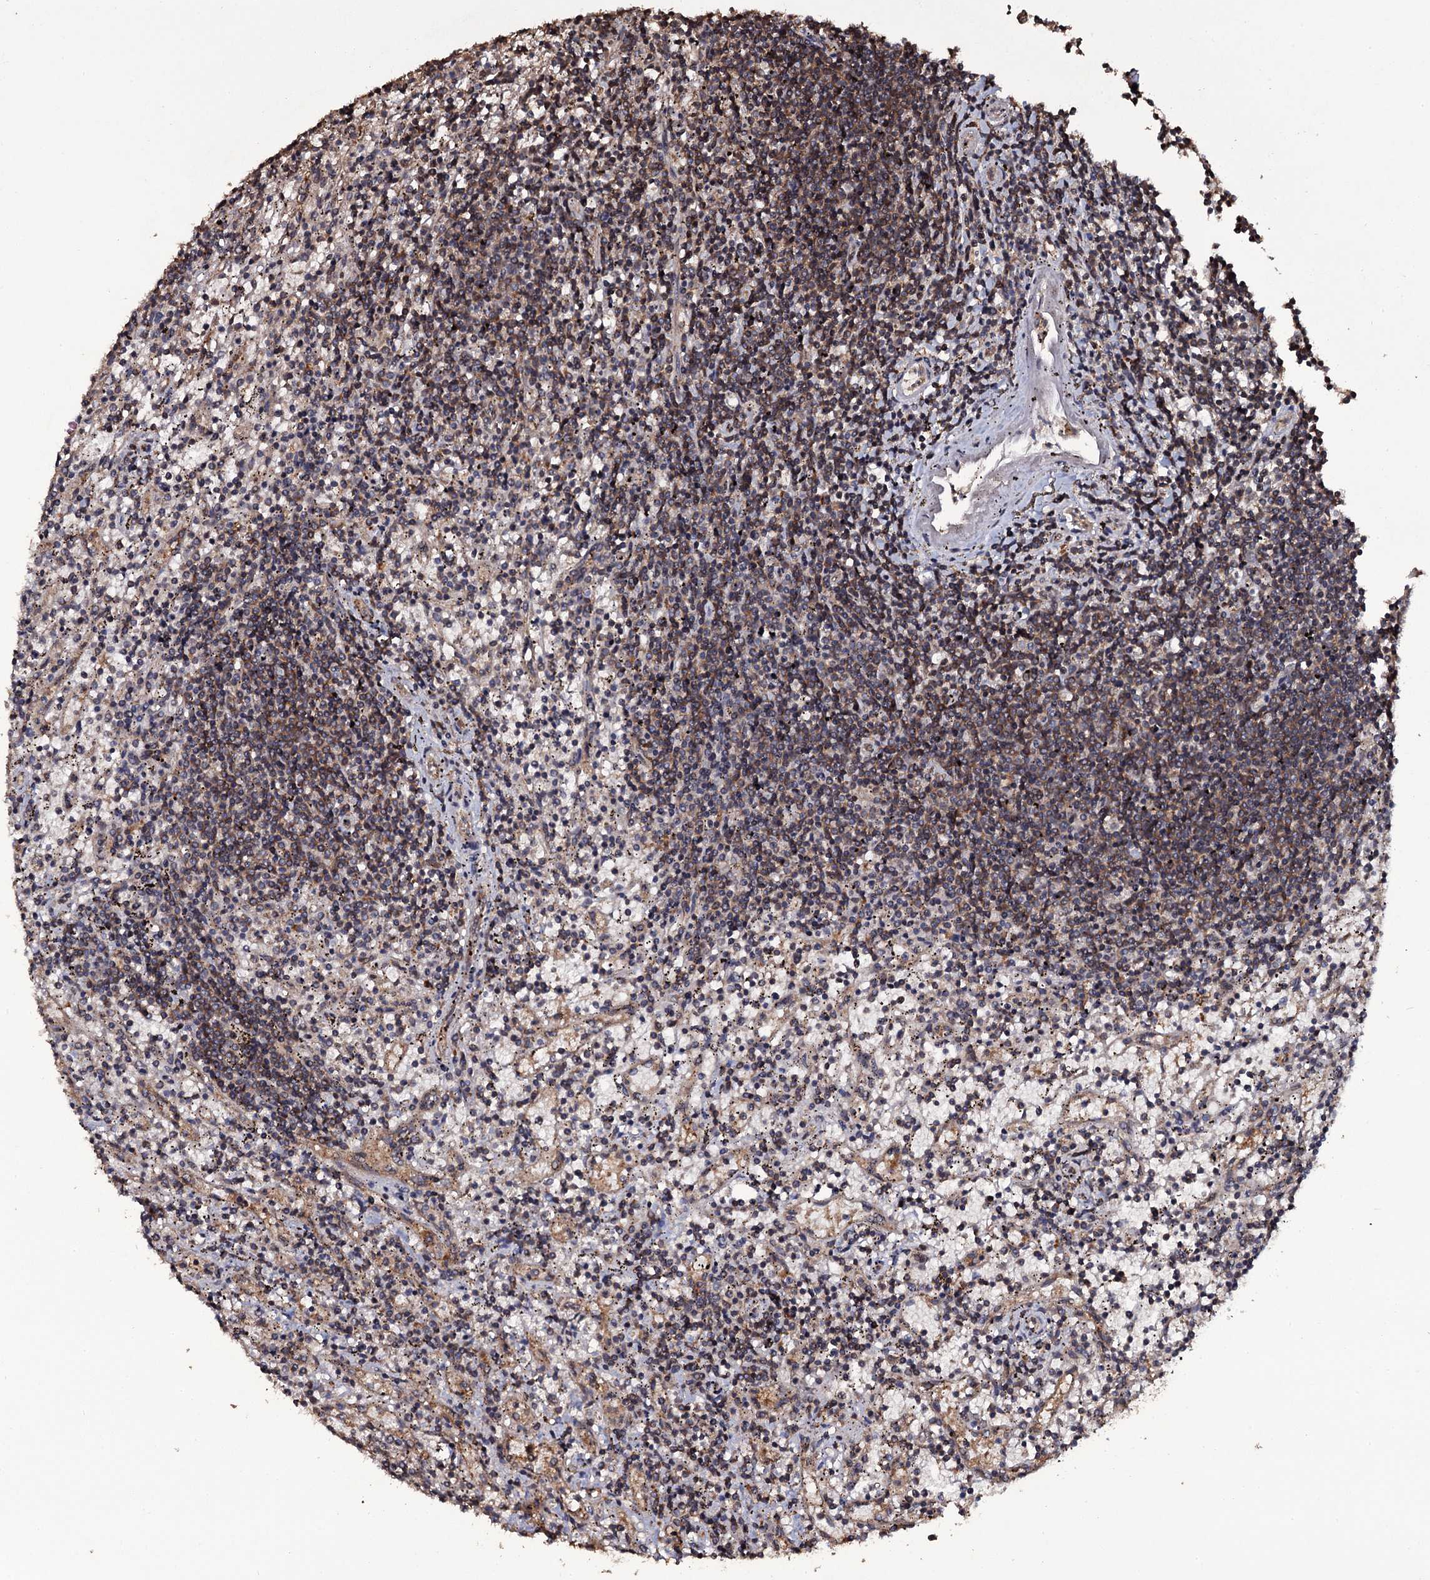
{"staining": {"intensity": "moderate", "quantity": ">75%", "location": "cytoplasmic/membranous"}, "tissue": "lymphoma", "cell_type": "Tumor cells", "image_type": "cancer", "snomed": [{"axis": "morphology", "description": "Malignant lymphoma, non-Hodgkin's type, Low grade"}, {"axis": "topography", "description": "Spleen"}], "caption": "Immunohistochemical staining of low-grade malignant lymphoma, non-Hodgkin's type reveals medium levels of moderate cytoplasmic/membranous expression in about >75% of tumor cells.", "gene": "TTC23", "patient": {"sex": "male", "age": 76}}